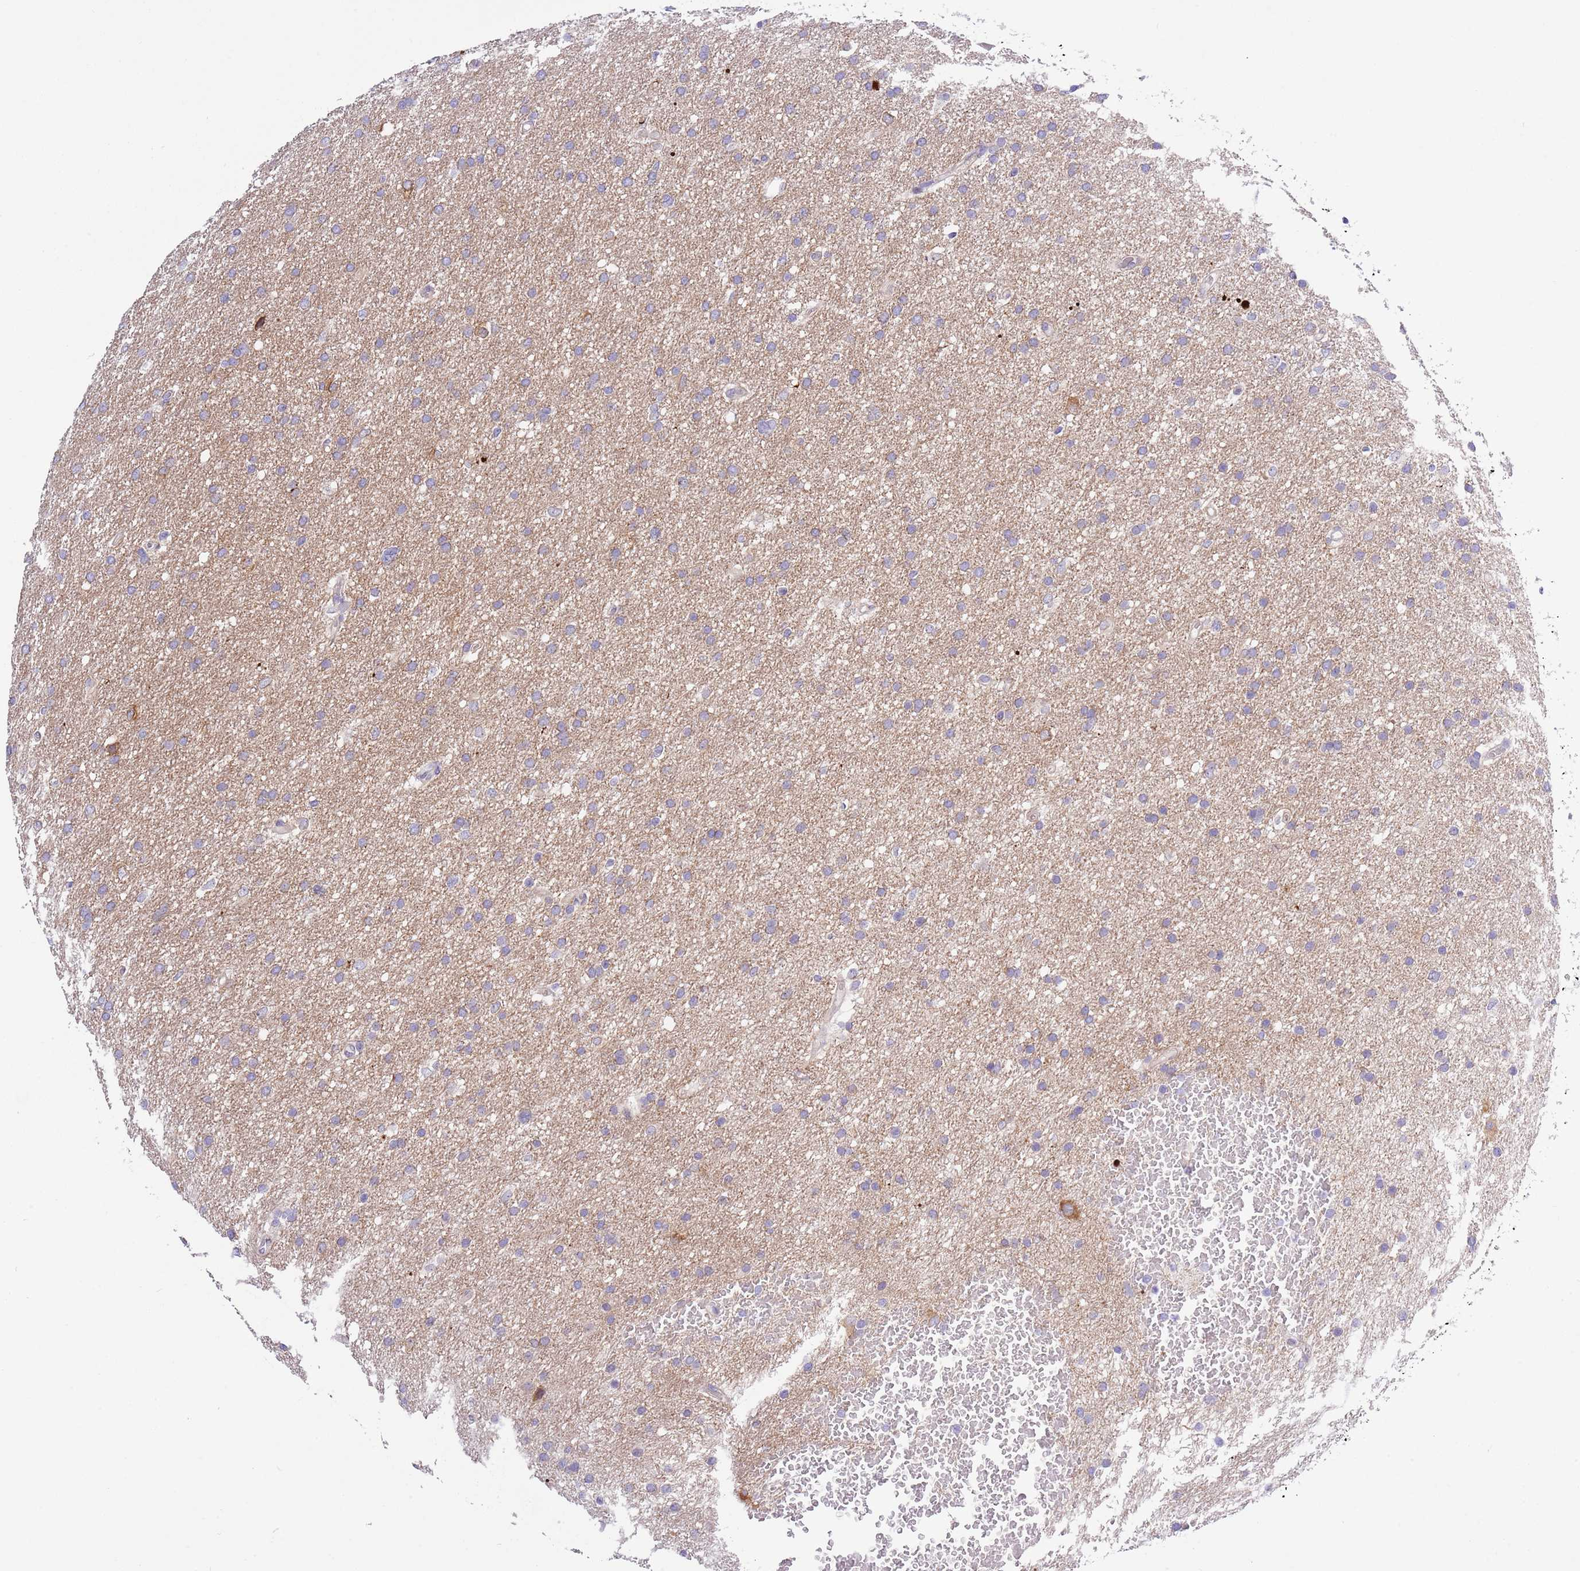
{"staining": {"intensity": "weak", "quantity": "<25%", "location": "cytoplasmic/membranous"}, "tissue": "glioma", "cell_type": "Tumor cells", "image_type": "cancer", "snomed": [{"axis": "morphology", "description": "Glioma, malignant, High grade"}, {"axis": "topography", "description": "Cerebral cortex"}], "caption": "IHC image of neoplastic tissue: malignant glioma (high-grade) stained with DAB (3,3'-diaminobenzidine) reveals no significant protein staining in tumor cells. Brightfield microscopy of immunohistochemistry (IHC) stained with DAB (3,3'-diaminobenzidine) (brown) and hematoxylin (blue), captured at high magnification.", "gene": "NET1", "patient": {"sex": "female", "age": 36}}